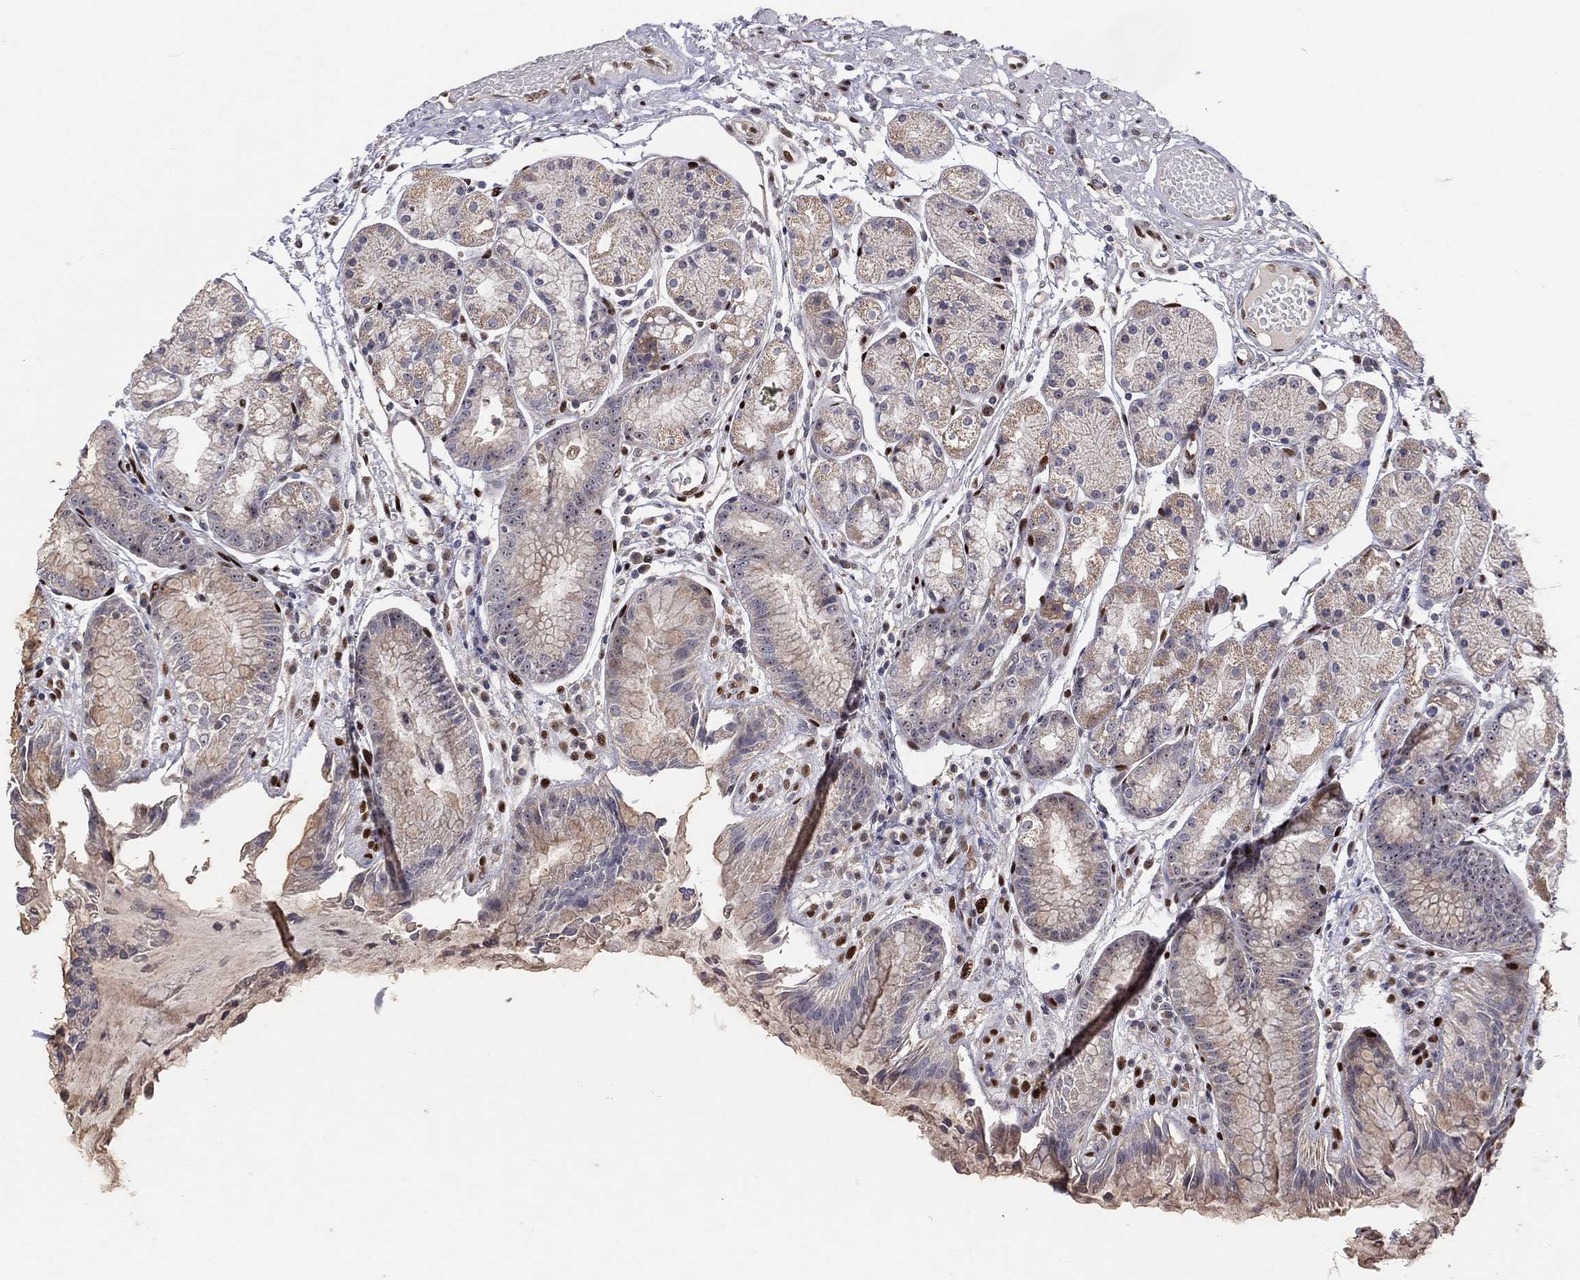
{"staining": {"intensity": "moderate", "quantity": "25%-75%", "location": "cytoplasmic/membranous"}, "tissue": "stomach", "cell_type": "Glandular cells", "image_type": "normal", "snomed": [{"axis": "morphology", "description": "Normal tissue, NOS"}, {"axis": "topography", "description": "Stomach, upper"}], "caption": "A medium amount of moderate cytoplasmic/membranous positivity is appreciated in approximately 25%-75% of glandular cells in unremarkable stomach. Immunohistochemistry stains the protein of interest in brown and the nuclei are stained blue.", "gene": "ZEB1", "patient": {"sex": "male", "age": 72}}